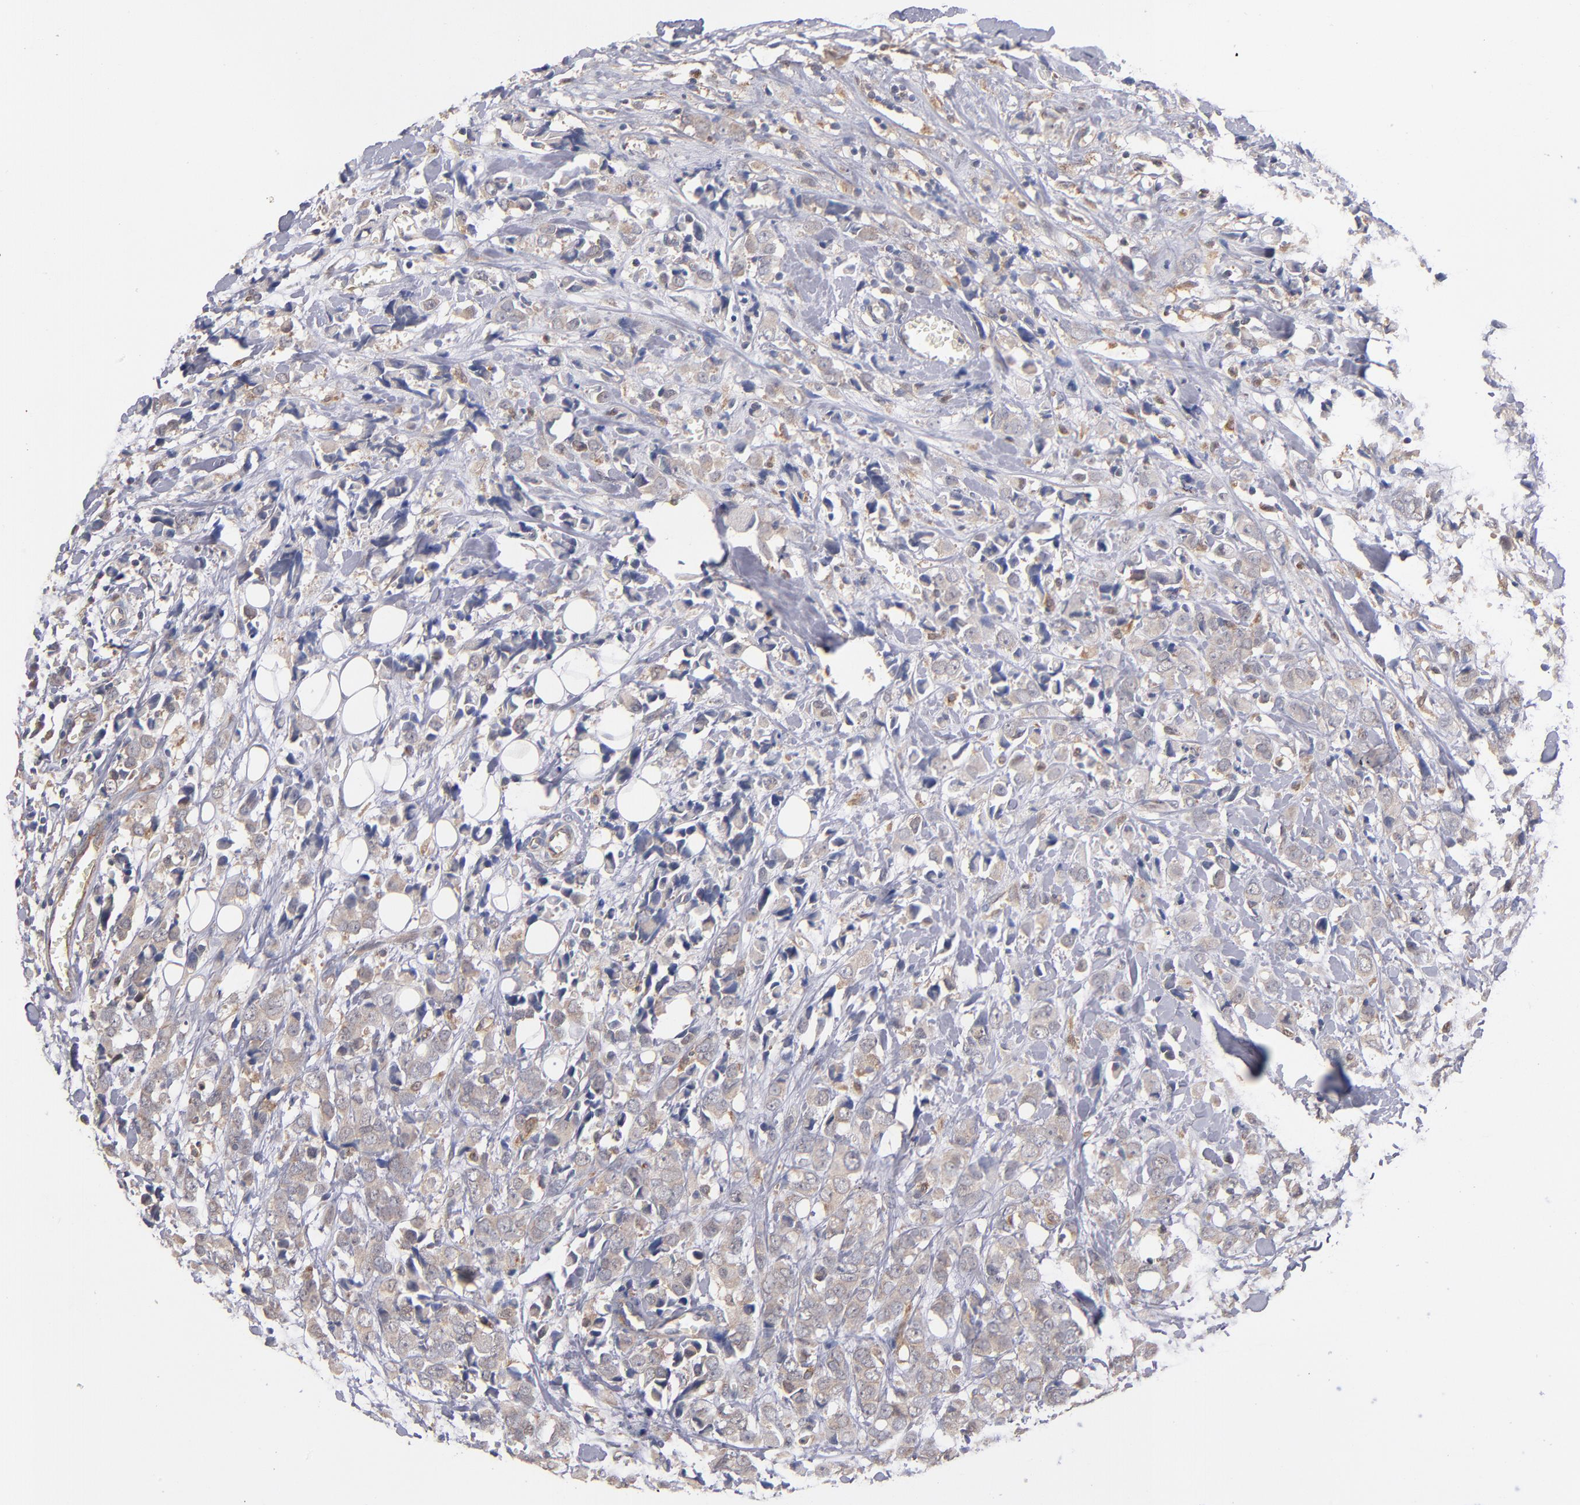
{"staining": {"intensity": "weak", "quantity": ">75%", "location": "cytoplasmic/membranous"}, "tissue": "breast cancer", "cell_type": "Tumor cells", "image_type": "cancer", "snomed": [{"axis": "morphology", "description": "Lobular carcinoma"}, {"axis": "topography", "description": "Breast"}], "caption": "Immunohistochemical staining of human breast cancer shows low levels of weak cytoplasmic/membranous expression in about >75% of tumor cells.", "gene": "GMFG", "patient": {"sex": "female", "age": 57}}